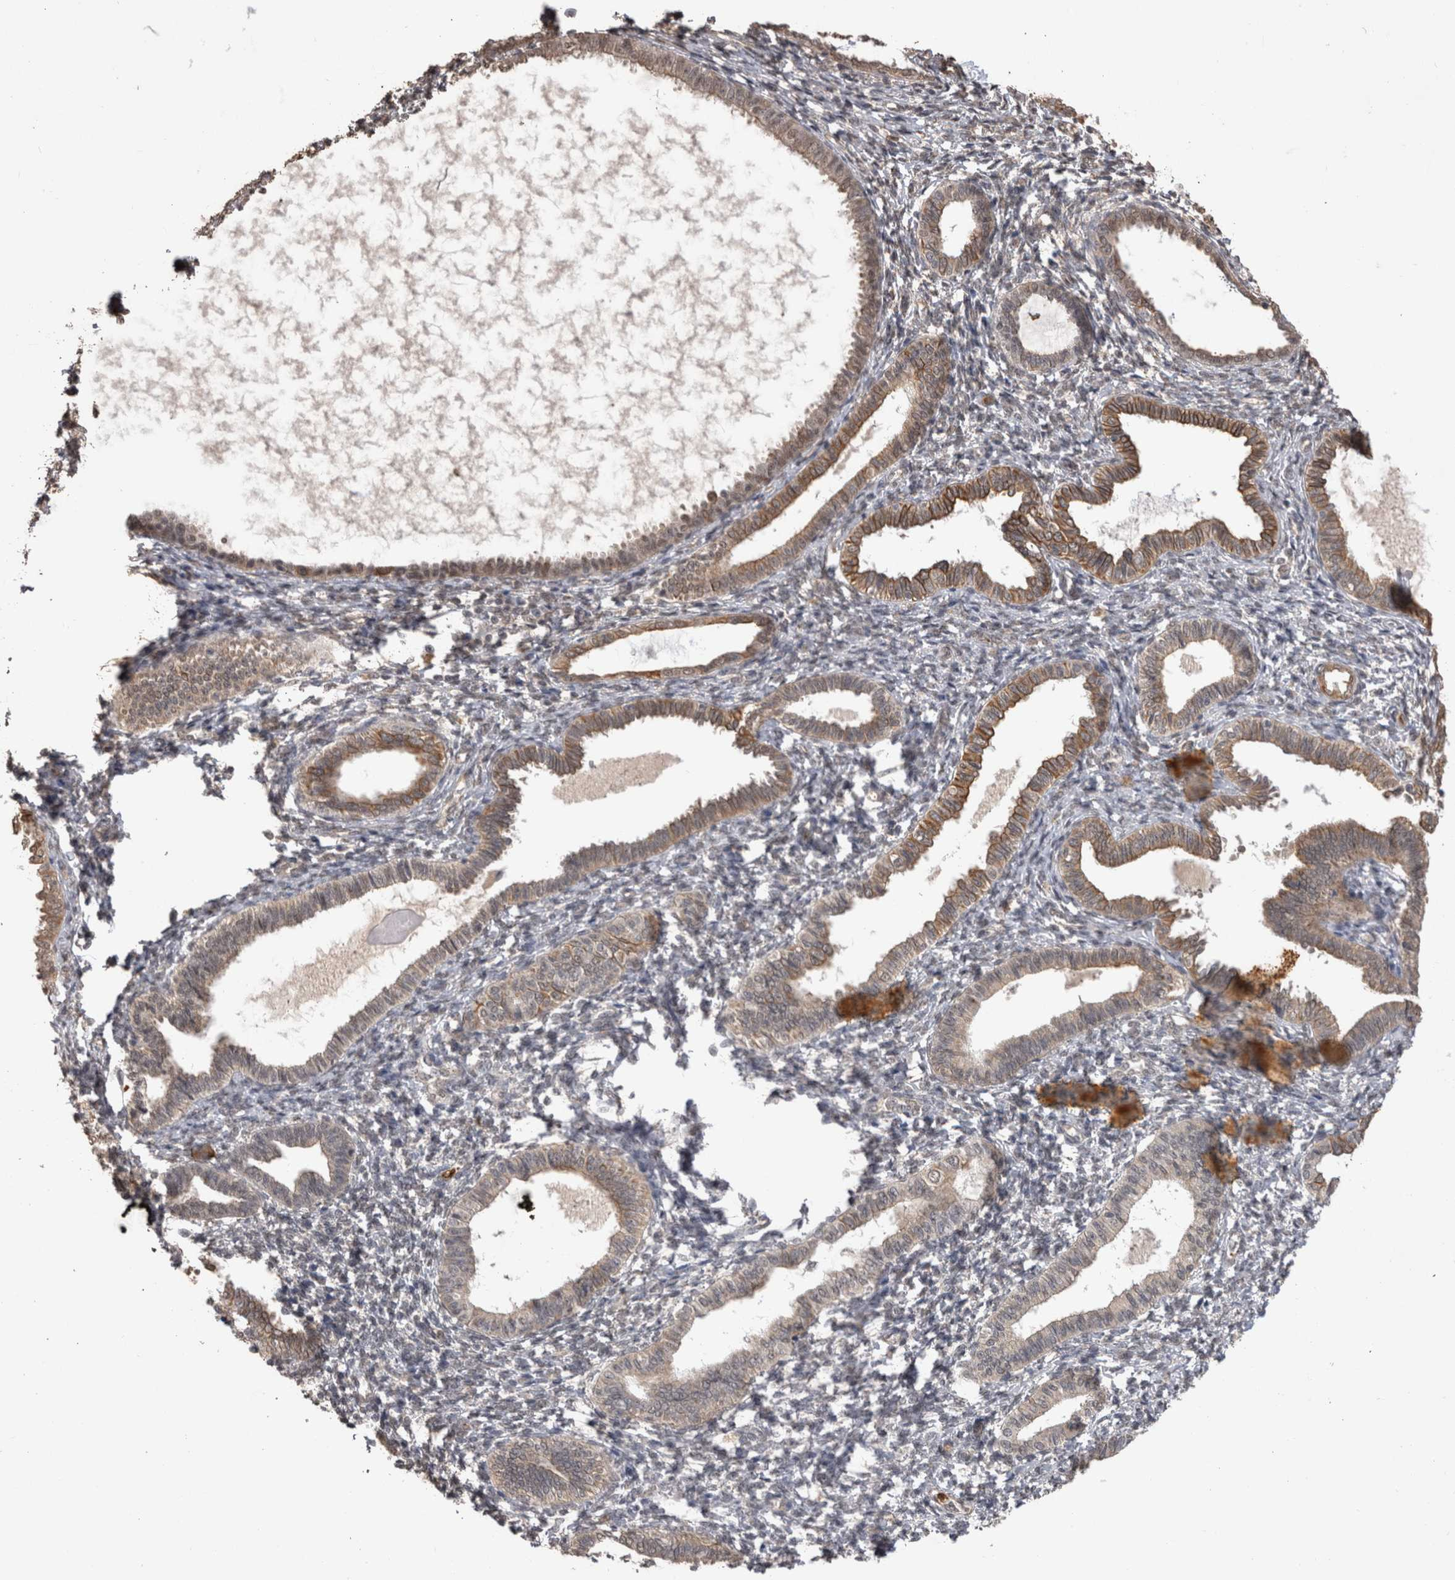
{"staining": {"intensity": "negative", "quantity": "none", "location": "none"}, "tissue": "endometrium", "cell_type": "Cells in endometrial stroma", "image_type": "normal", "snomed": [{"axis": "morphology", "description": "Normal tissue, NOS"}, {"axis": "topography", "description": "Endometrium"}], "caption": "Micrograph shows no protein staining in cells in endometrial stroma of normal endometrium. (Brightfield microscopy of DAB (3,3'-diaminobenzidine) IHC at high magnification).", "gene": "PAK4", "patient": {"sex": "female", "age": 77}}